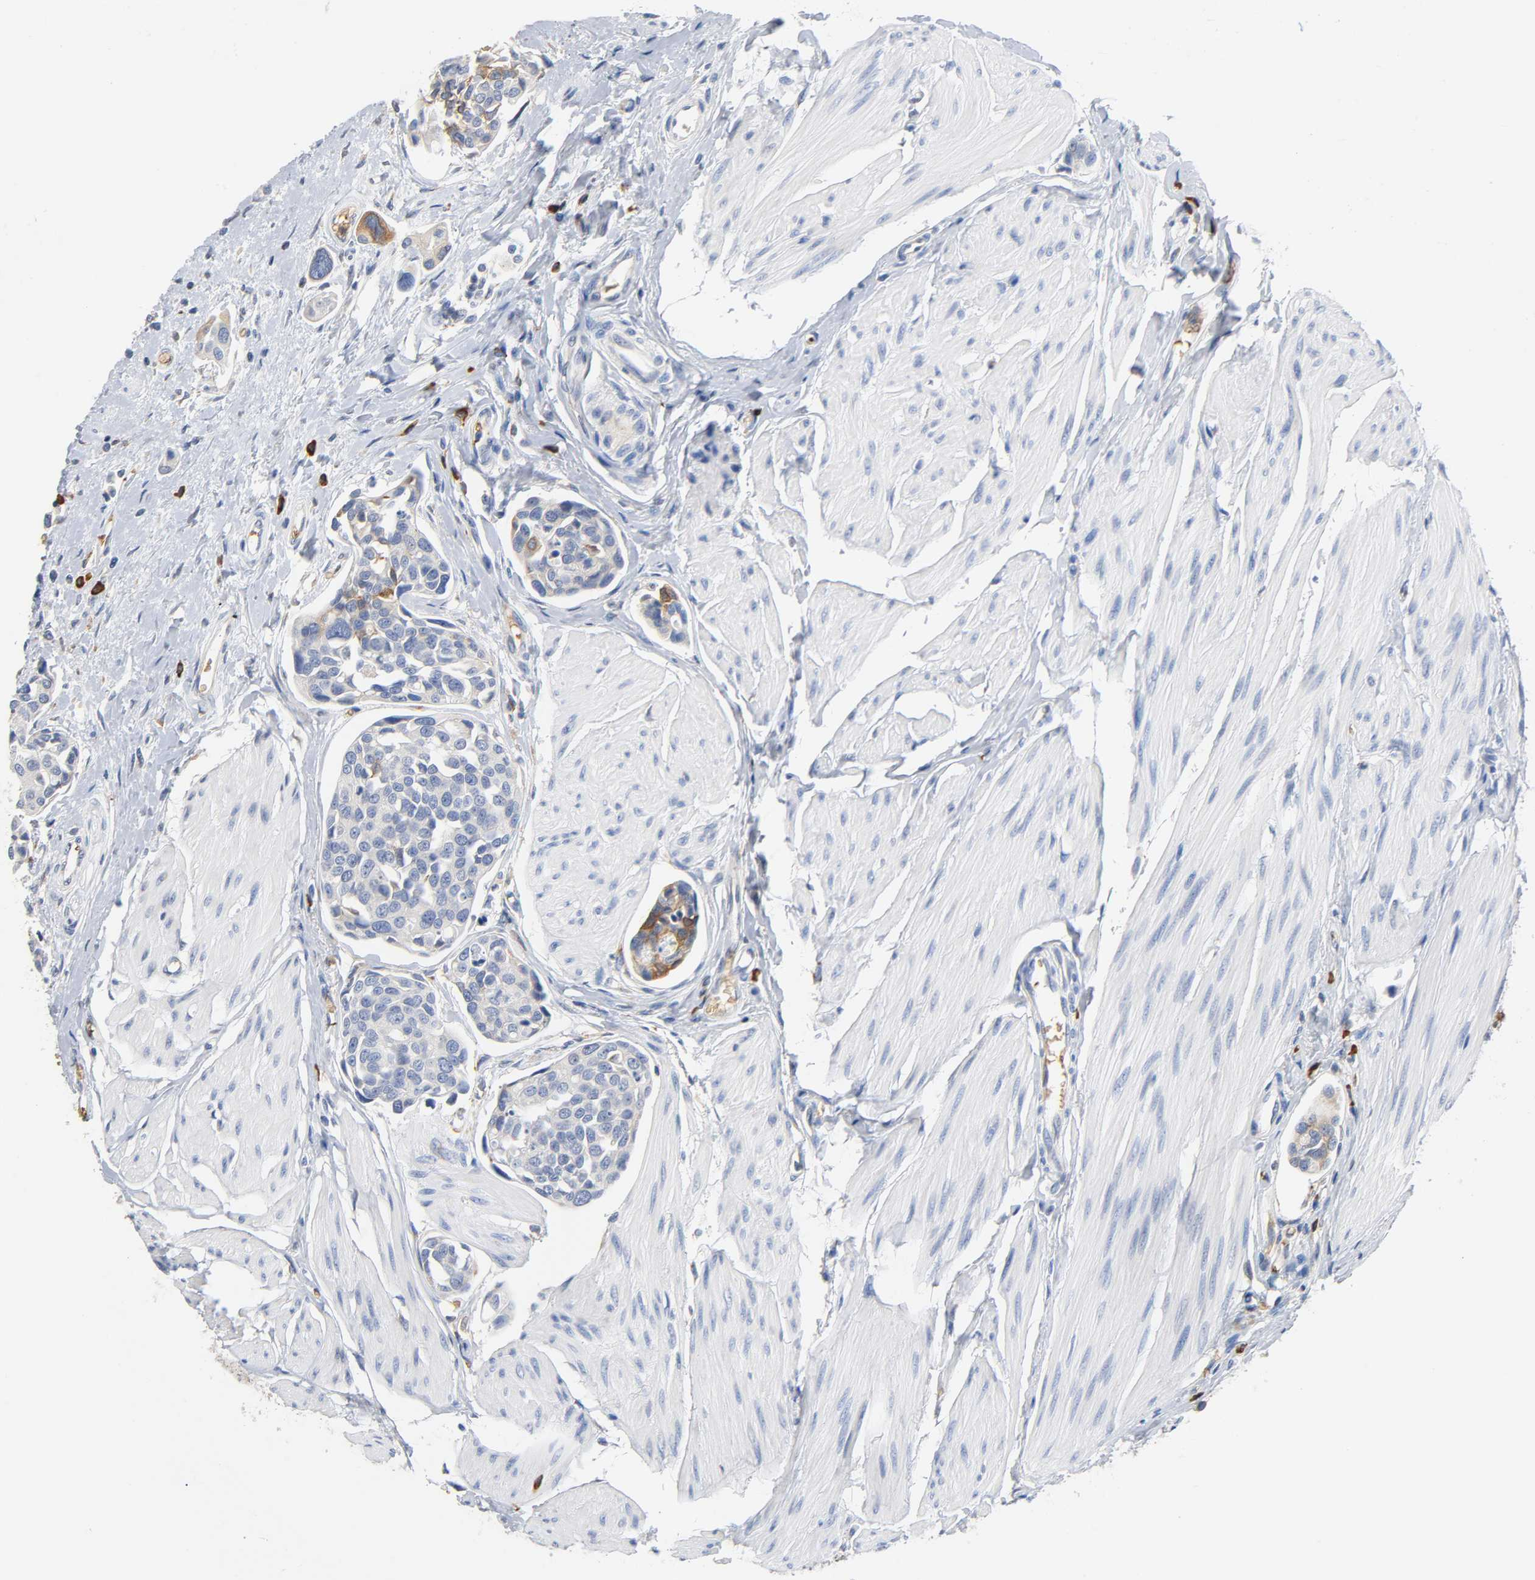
{"staining": {"intensity": "weak", "quantity": "<25%", "location": "cytoplasmic/membranous"}, "tissue": "urothelial cancer", "cell_type": "Tumor cells", "image_type": "cancer", "snomed": [{"axis": "morphology", "description": "Urothelial carcinoma, High grade"}, {"axis": "topography", "description": "Urinary bladder"}], "caption": "Image shows no protein positivity in tumor cells of urothelial cancer tissue.", "gene": "UCKL1", "patient": {"sex": "male", "age": 78}}